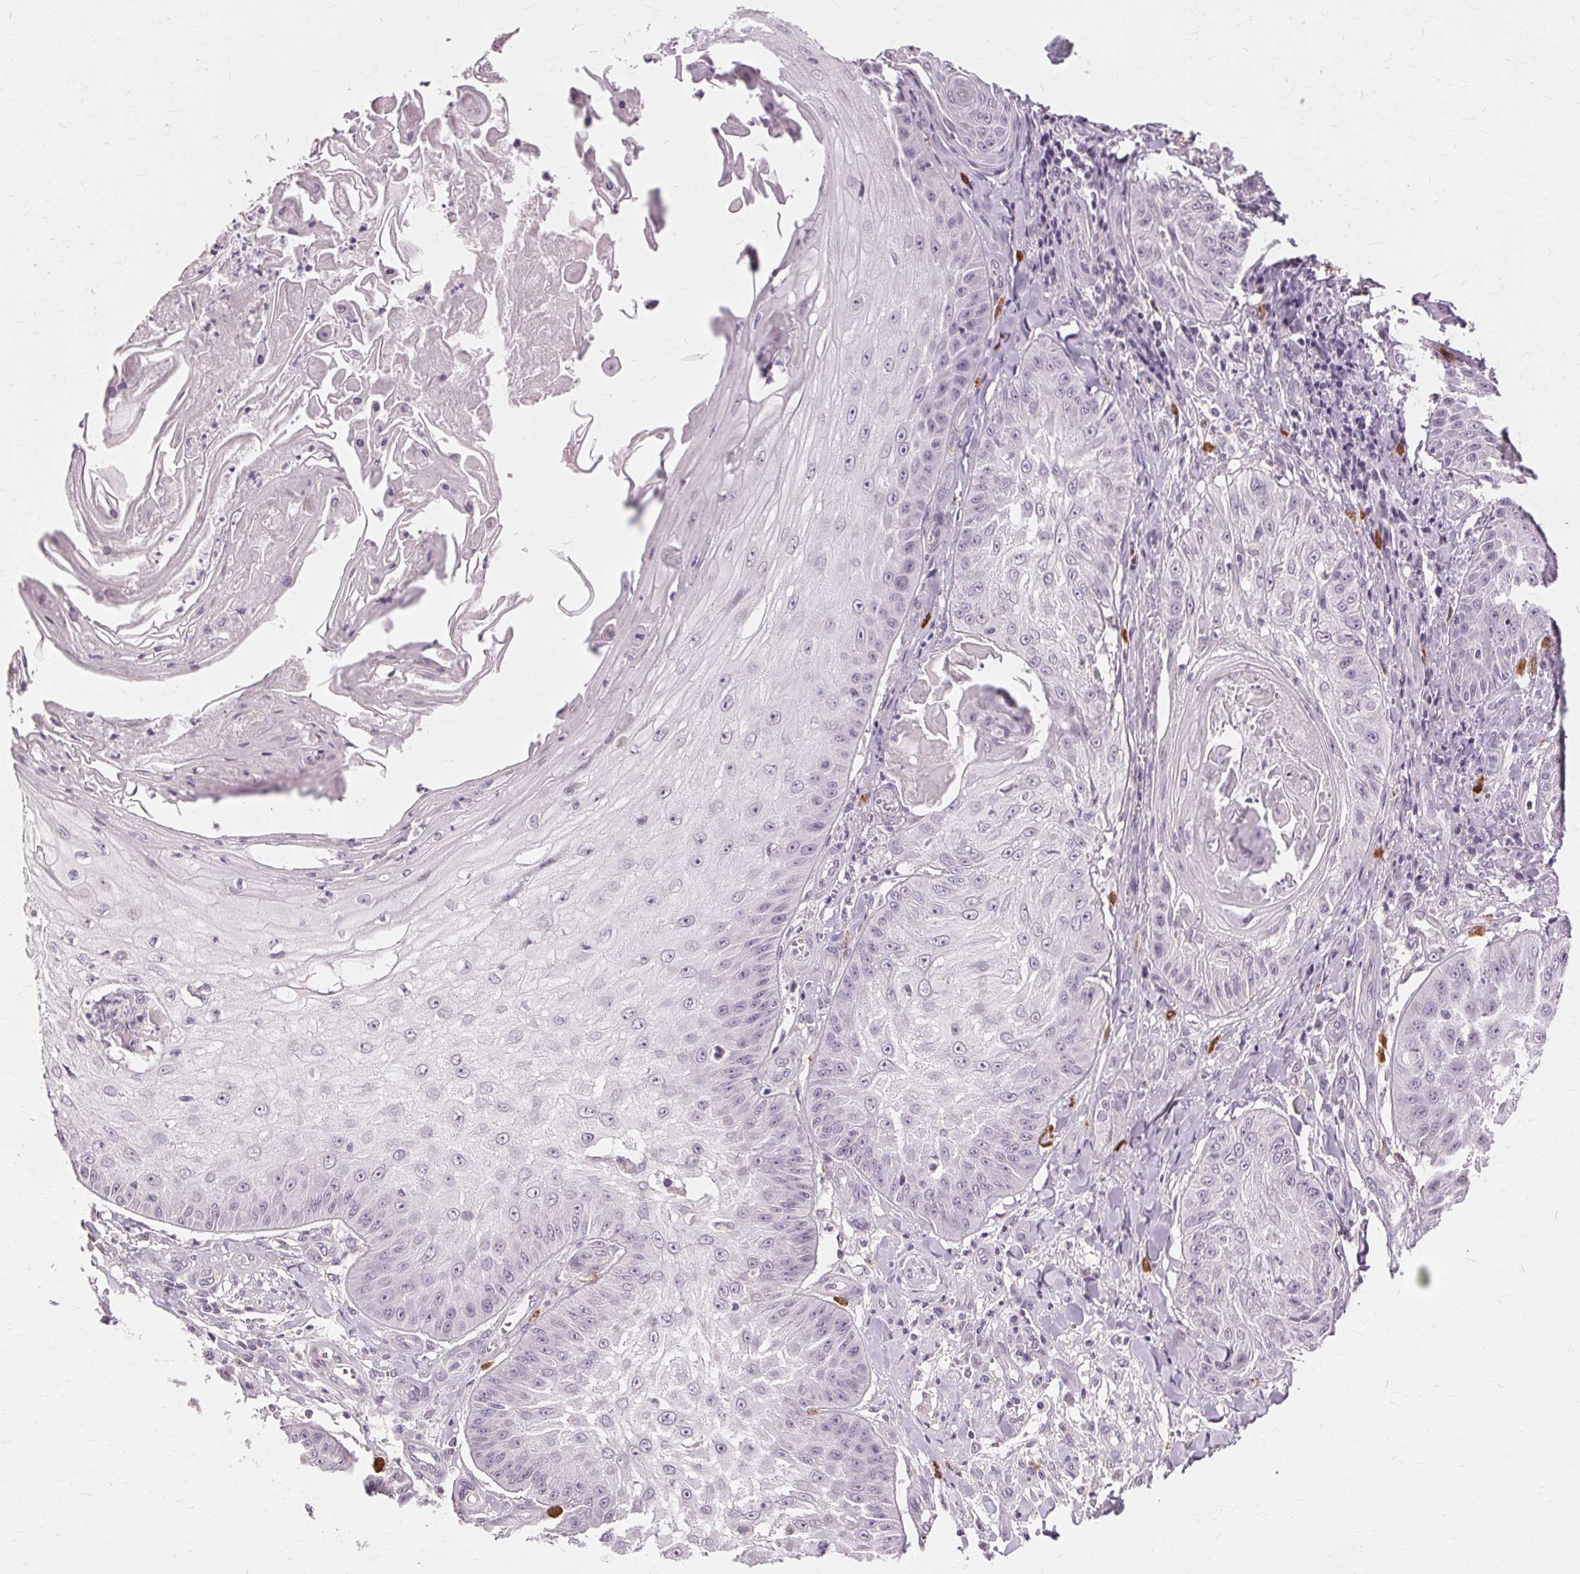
{"staining": {"intensity": "negative", "quantity": "none", "location": "none"}, "tissue": "skin cancer", "cell_type": "Tumor cells", "image_type": "cancer", "snomed": [{"axis": "morphology", "description": "Squamous cell carcinoma, NOS"}, {"axis": "topography", "description": "Skin"}], "caption": "DAB (3,3'-diaminobenzidine) immunohistochemical staining of skin cancer (squamous cell carcinoma) exhibits no significant staining in tumor cells.", "gene": "SIGLEC6", "patient": {"sex": "male", "age": 70}}